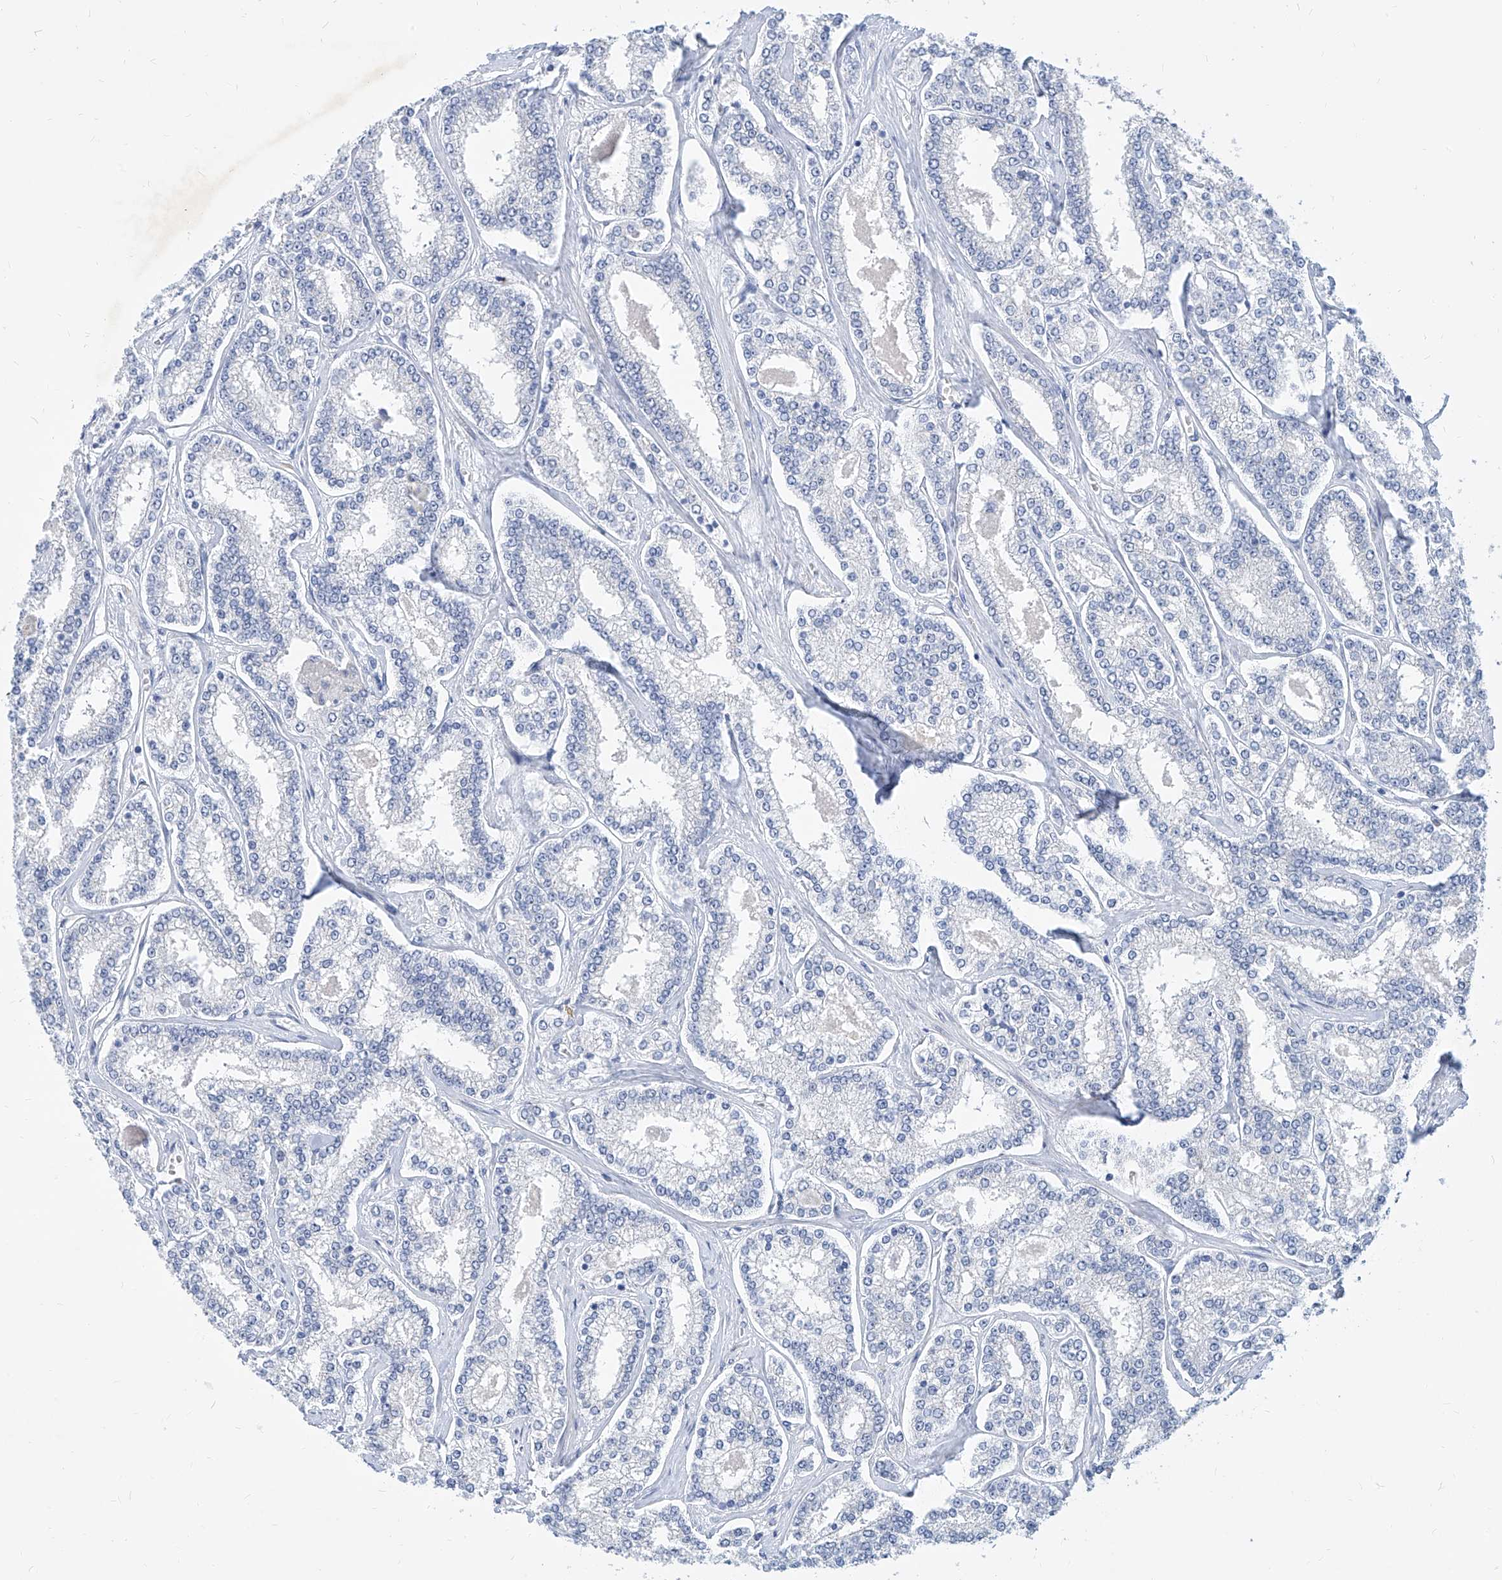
{"staining": {"intensity": "negative", "quantity": "none", "location": "none"}, "tissue": "prostate cancer", "cell_type": "Tumor cells", "image_type": "cancer", "snomed": [{"axis": "morphology", "description": "Normal tissue, NOS"}, {"axis": "morphology", "description": "Adenocarcinoma, High grade"}, {"axis": "topography", "description": "Prostate"}], "caption": "This photomicrograph is of prostate adenocarcinoma (high-grade) stained with immunohistochemistry to label a protein in brown with the nuclei are counter-stained blue. There is no staining in tumor cells.", "gene": "MX2", "patient": {"sex": "male", "age": 83}}